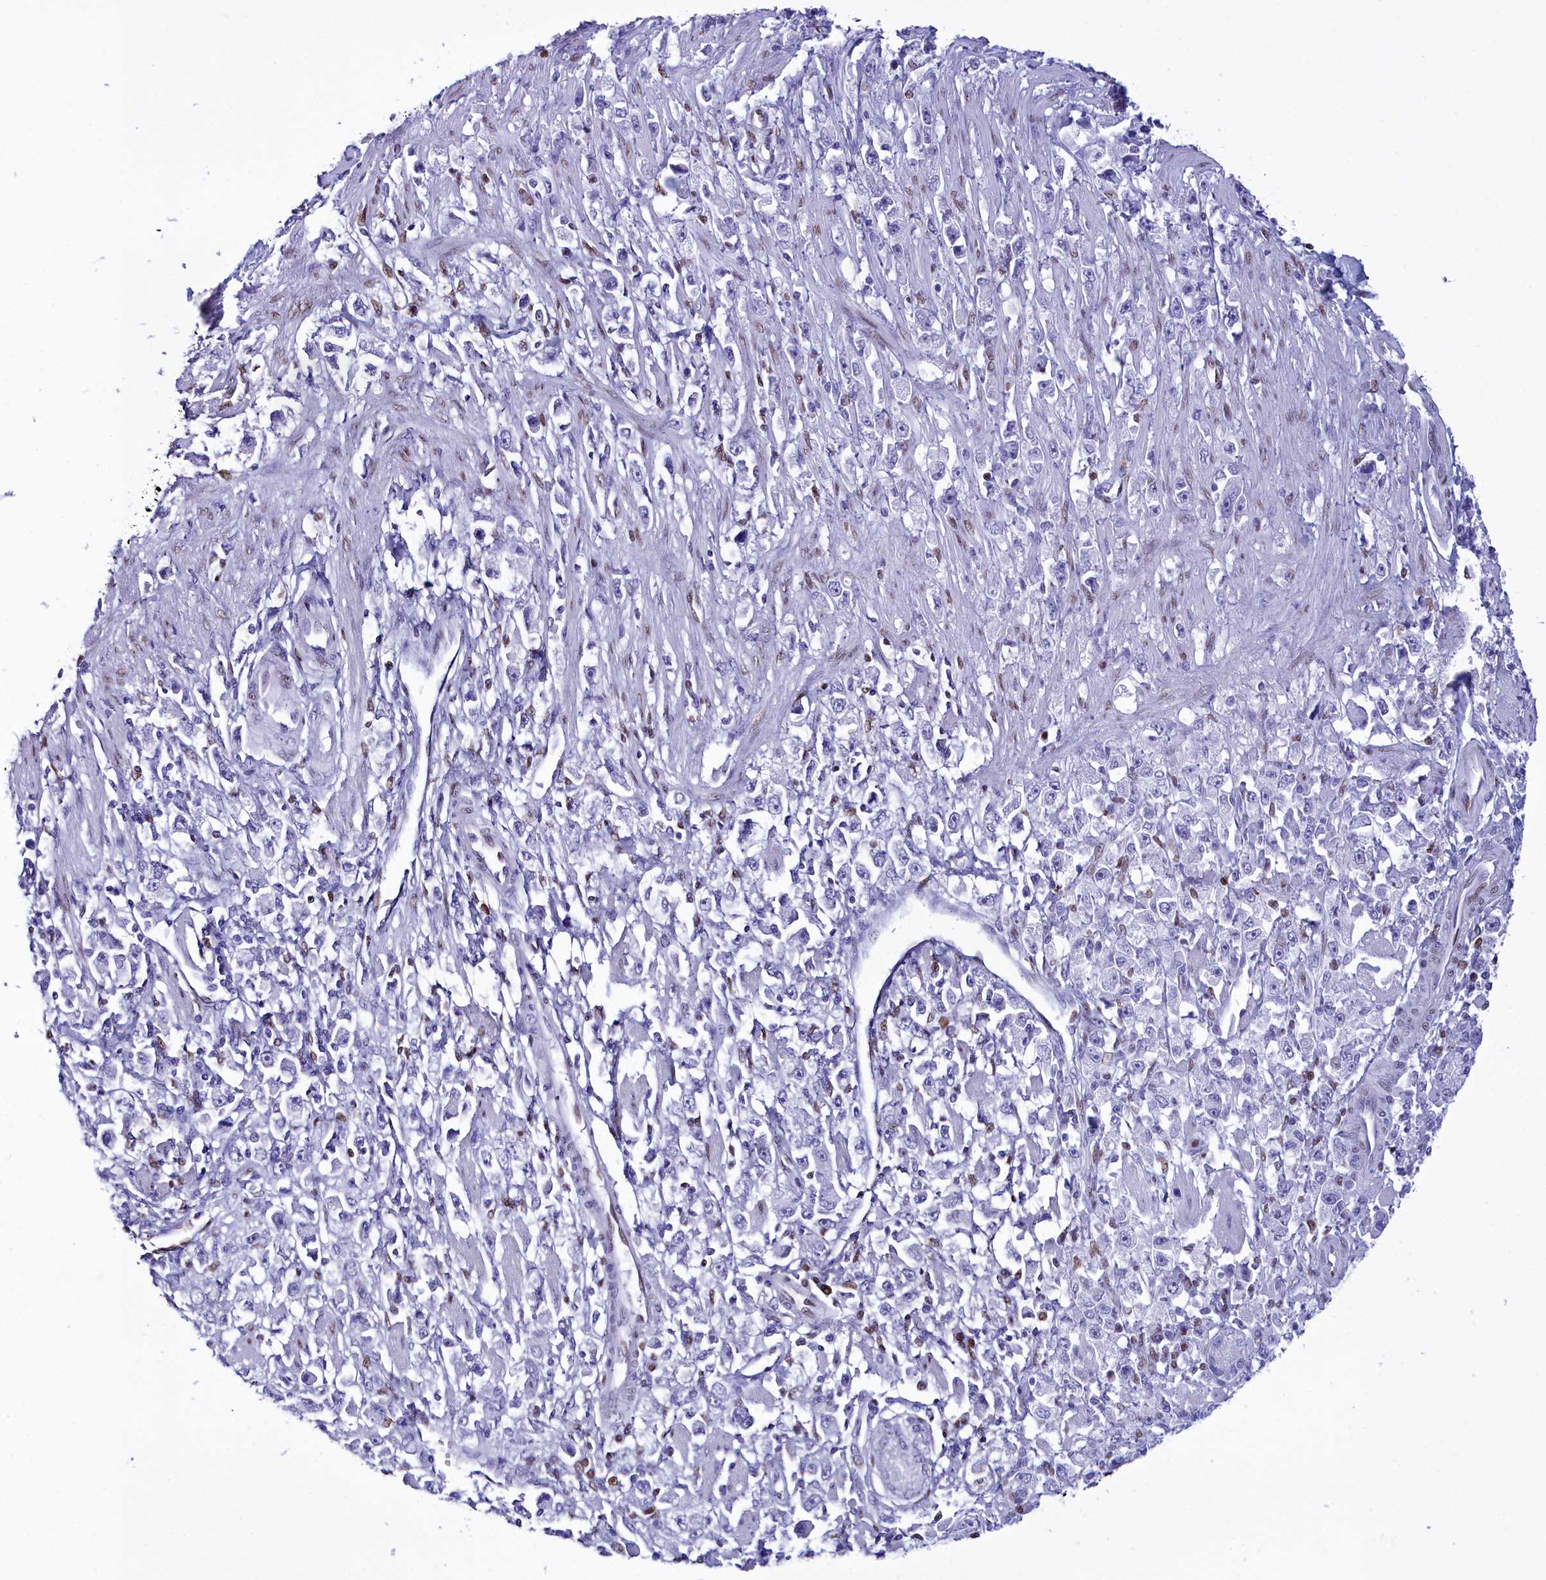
{"staining": {"intensity": "negative", "quantity": "none", "location": "none"}, "tissue": "stomach cancer", "cell_type": "Tumor cells", "image_type": "cancer", "snomed": [{"axis": "morphology", "description": "Adenocarcinoma, NOS"}, {"axis": "topography", "description": "Stomach"}], "caption": "High magnification brightfield microscopy of stomach cancer (adenocarcinoma) stained with DAB (brown) and counterstained with hematoxylin (blue): tumor cells show no significant expression. (Stains: DAB immunohistochemistry (IHC) with hematoxylin counter stain, Microscopy: brightfield microscopy at high magnification).", "gene": "CDC26", "patient": {"sex": "female", "age": 59}}